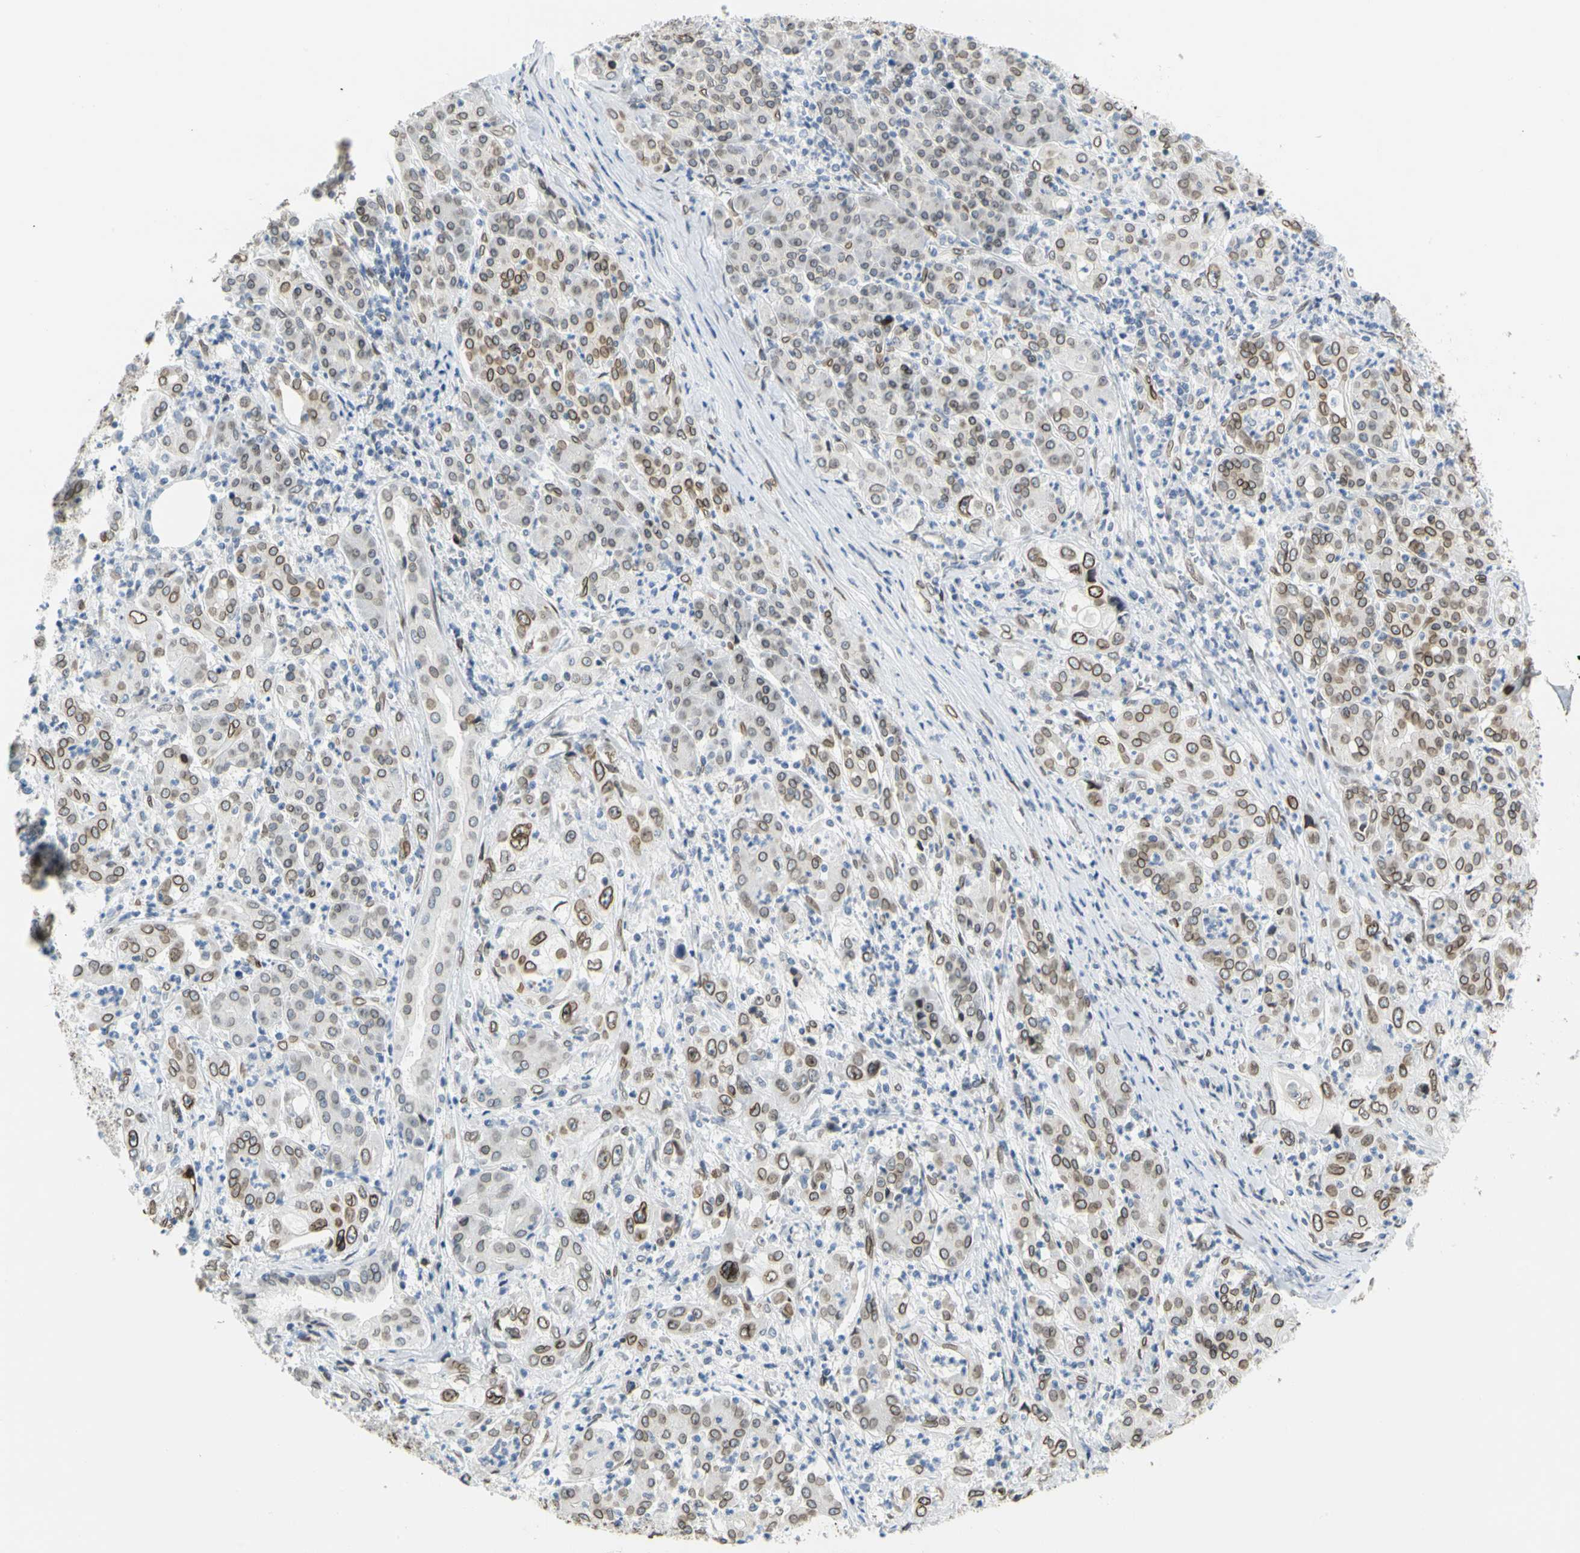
{"staining": {"intensity": "moderate", "quantity": "25%-75%", "location": "cytoplasmic/membranous,nuclear"}, "tissue": "pancreatic cancer", "cell_type": "Tumor cells", "image_type": "cancer", "snomed": [{"axis": "morphology", "description": "Adenocarcinoma, NOS"}, {"axis": "topography", "description": "Pancreas"}], "caption": "This histopathology image reveals immunohistochemistry staining of pancreatic cancer, with medium moderate cytoplasmic/membranous and nuclear staining in approximately 25%-75% of tumor cells.", "gene": "SUN1", "patient": {"sex": "male", "age": 70}}